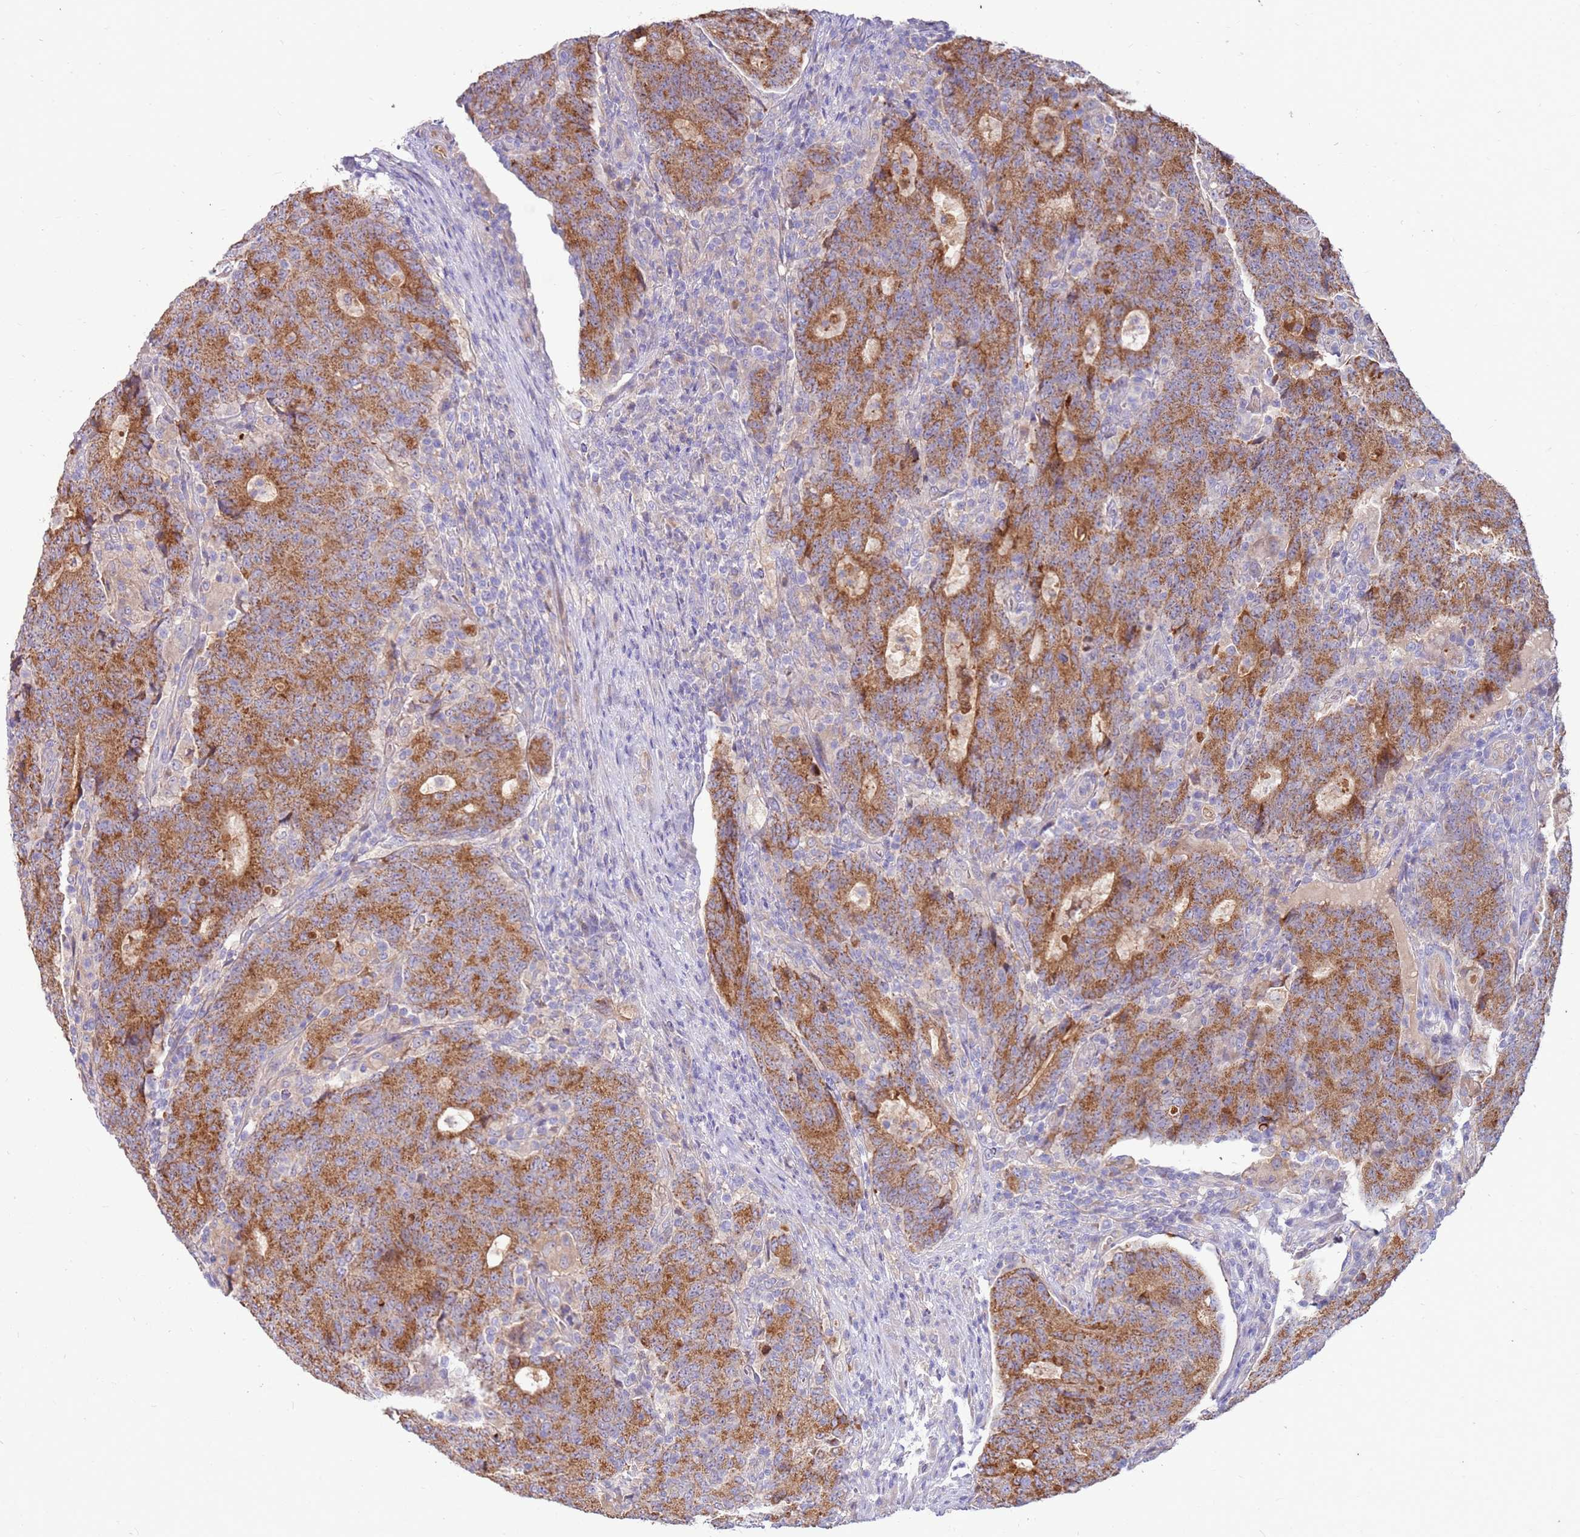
{"staining": {"intensity": "moderate", "quantity": ">75%", "location": "cytoplasmic/membranous"}, "tissue": "colorectal cancer", "cell_type": "Tumor cells", "image_type": "cancer", "snomed": [{"axis": "morphology", "description": "Adenocarcinoma, NOS"}, {"axis": "topography", "description": "Colon"}], "caption": "Immunohistochemistry (IHC) of human colorectal adenocarcinoma shows medium levels of moderate cytoplasmic/membranous positivity in approximately >75% of tumor cells.", "gene": "SLC44A4", "patient": {"sex": "female", "age": 75}}